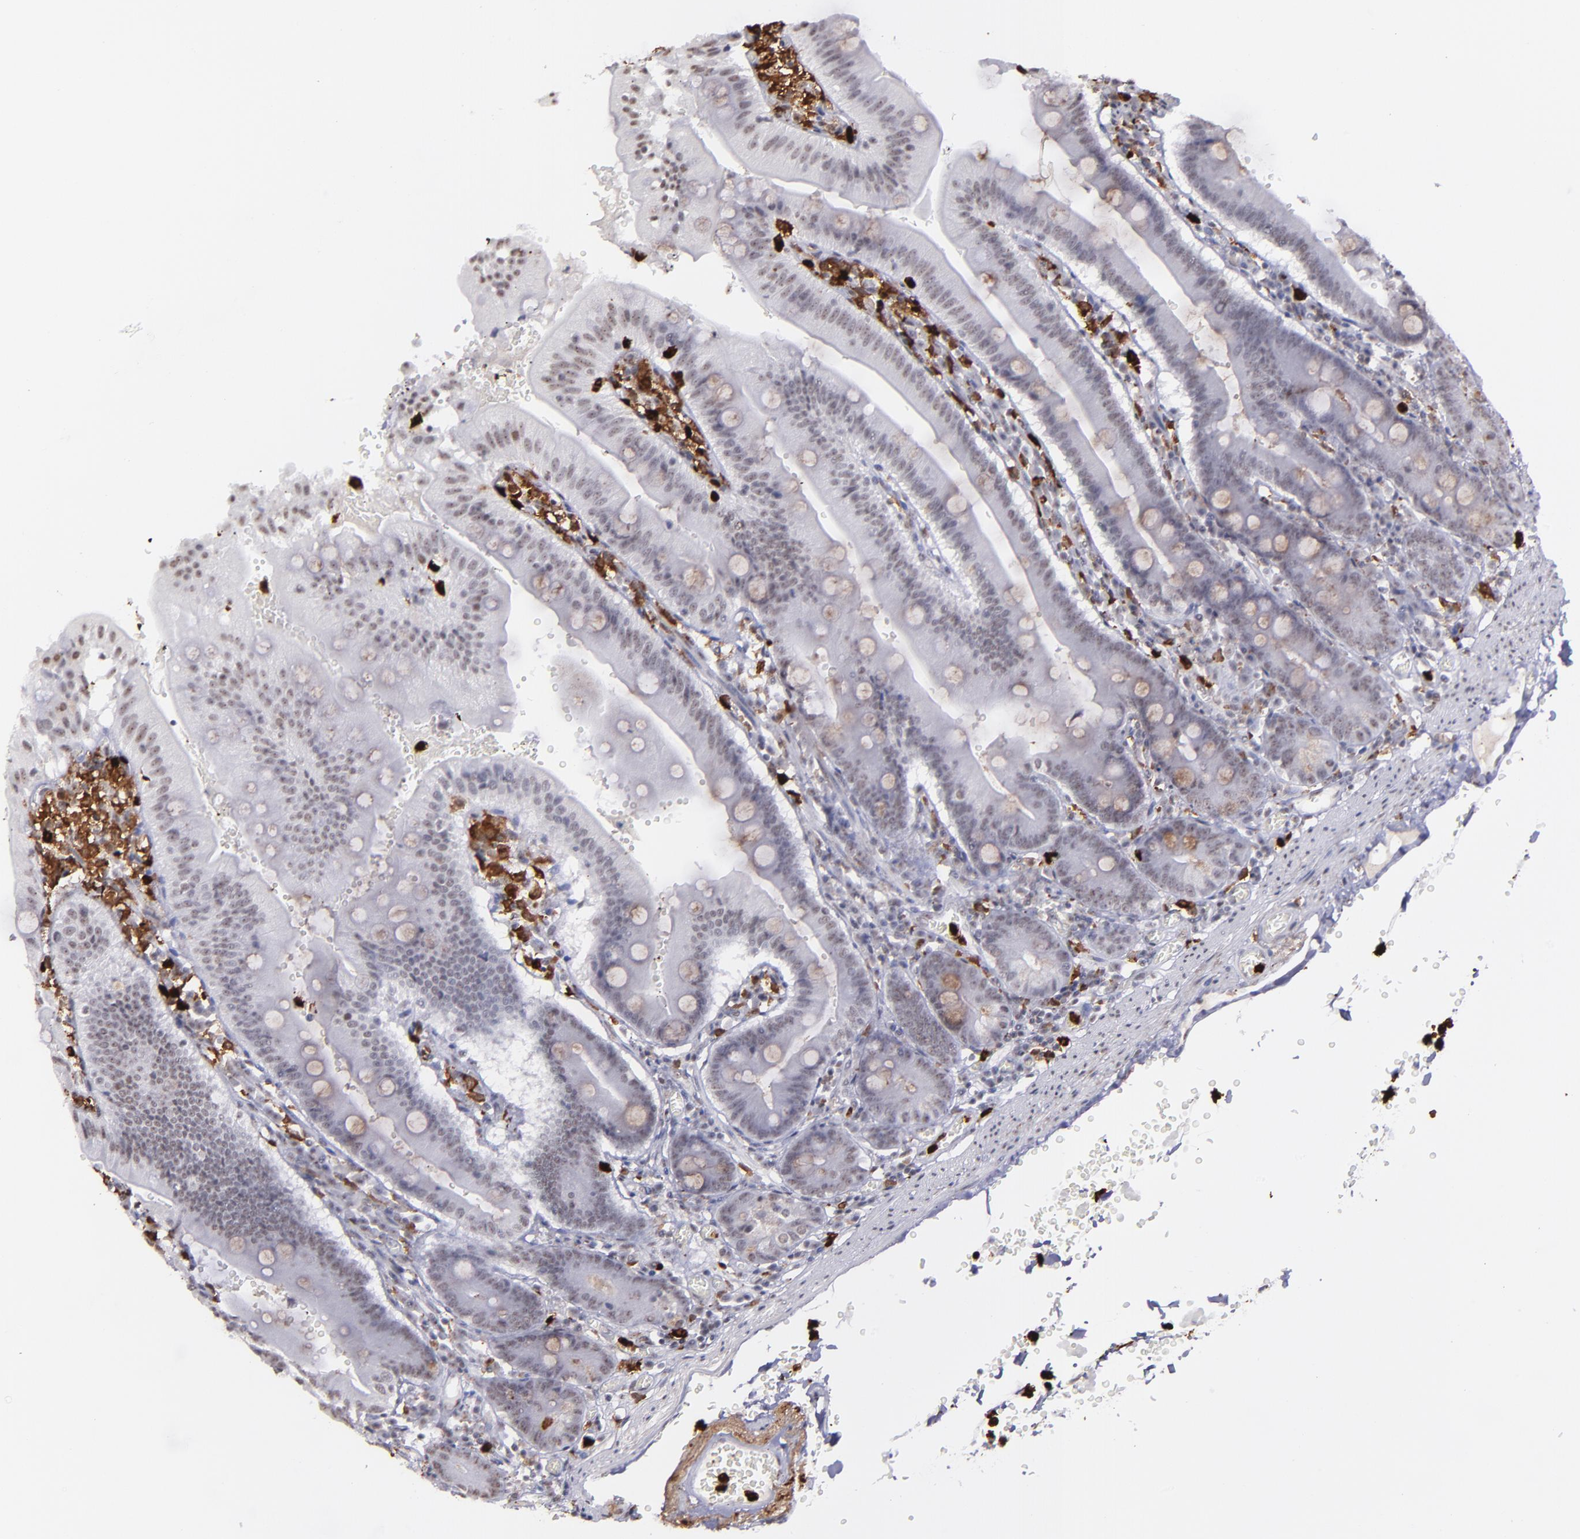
{"staining": {"intensity": "negative", "quantity": "none", "location": "none"}, "tissue": "small intestine", "cell_type": "Glandular cells", "image_type": "normal", "snomed": [{"axis": "morphology", "description": "Normal tissue, NOS"}, {"axis": "topography", "description": "Small intestine"}], "caption": "DAB immunohistochemical staining of benign small intestine shows no significant expression in glandular cells.", "gene": "NCF2", "patient": {"sex": "male", "age": 71}}